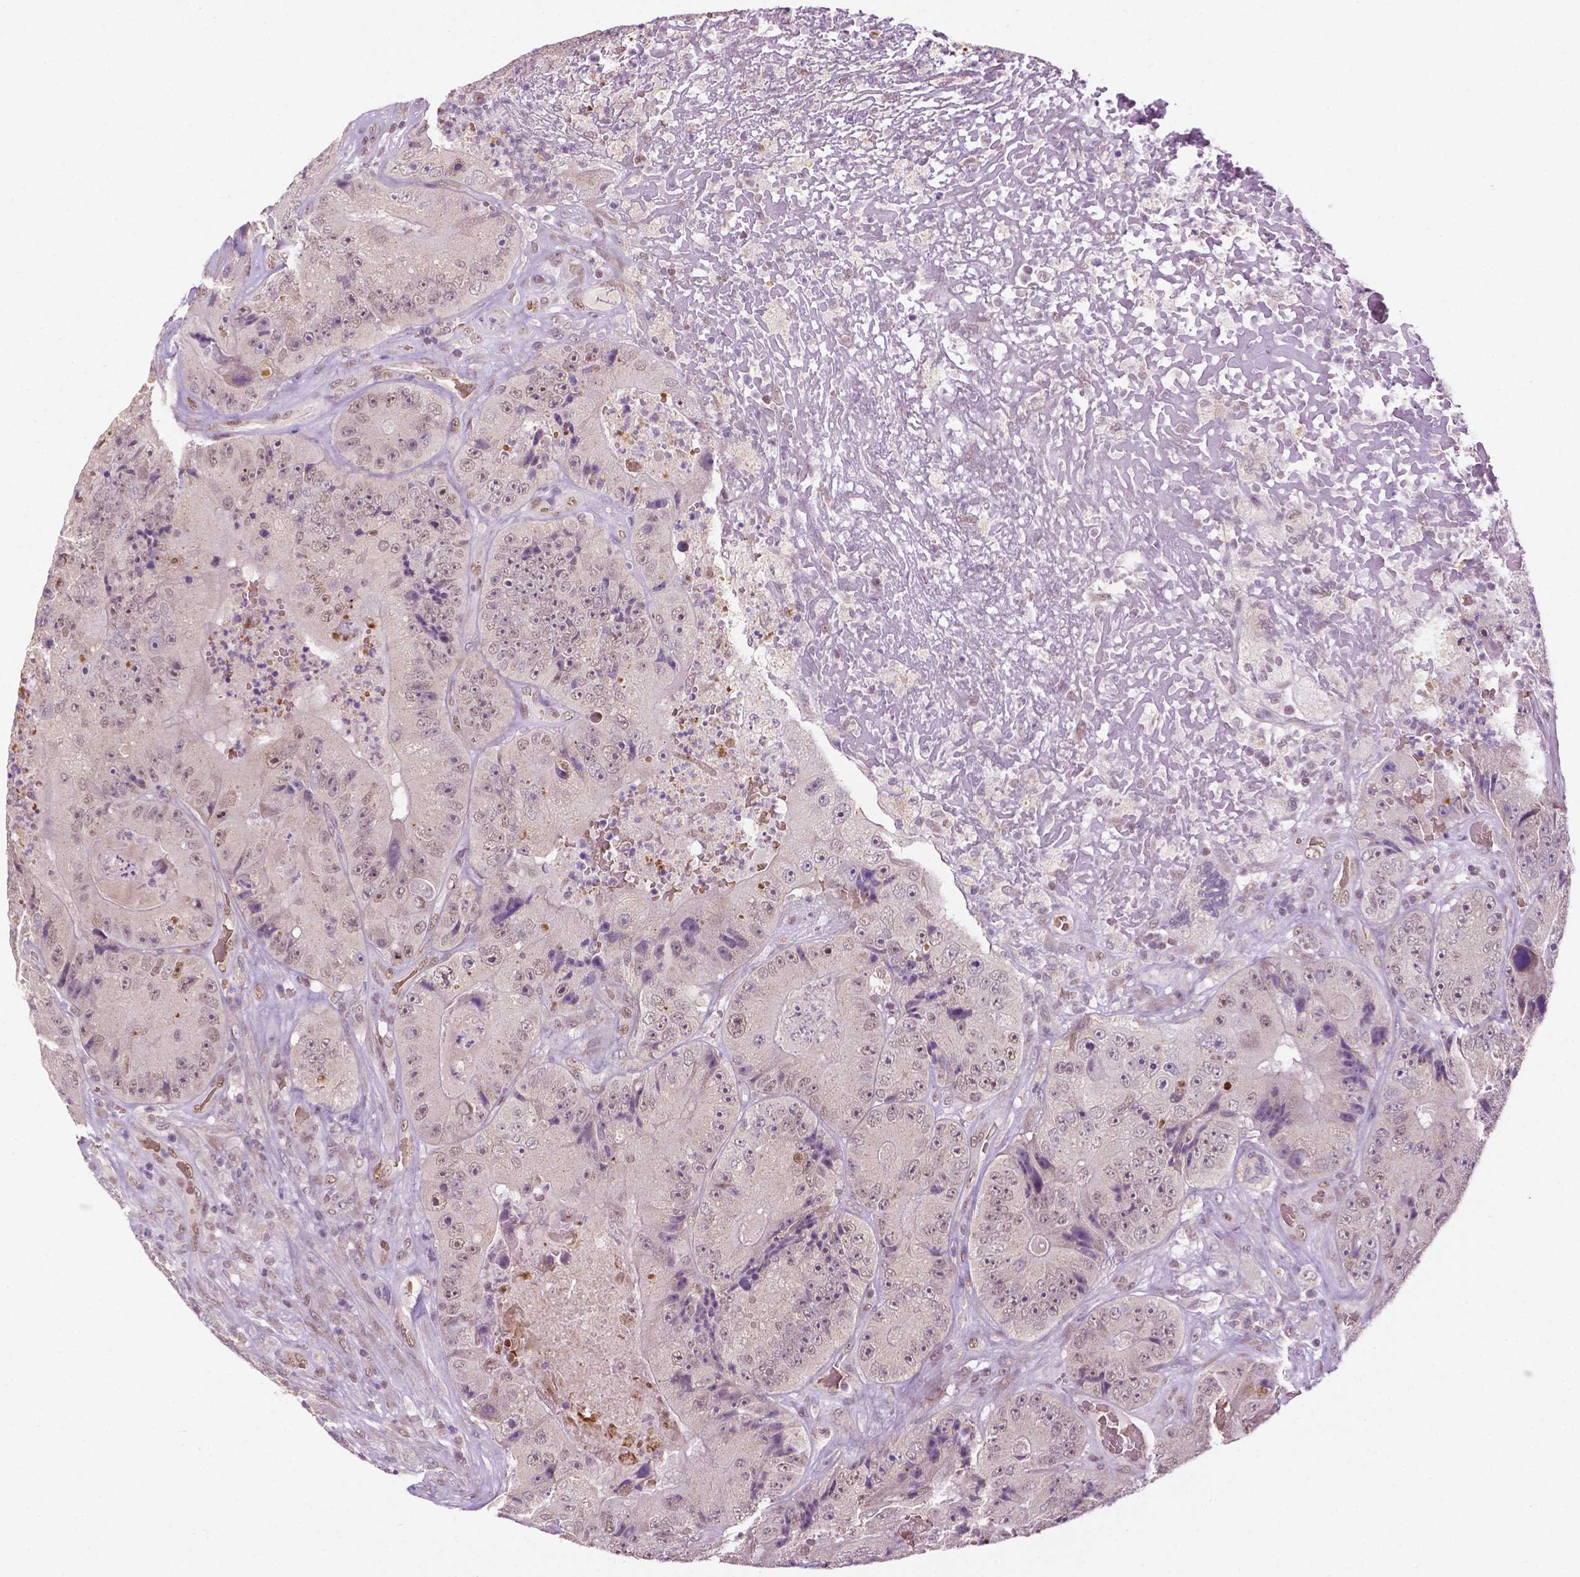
{"staining": {"intensity": "weak", "quantity": "25%-75%", "location": "nuclear"}, "tissue": "colorectal cancer", "cell_type": "Tumor cells", "image_type": "cancer", "snomed": [{"axis": "morphology", "description": "Adenocarcinoma, NOS"}, {"axis": "topography", "description": "Colon"}], "caption": "A brown stain highlights weak nuclear staining of a protein in colorectal cancer tumor cells. (DAB (3,3'-diaminobenzidine) = brown stain, brightfield microscopy at high magnification).", "gene": "ZNF41", "patient": {"sex": "female", "age": 86}}